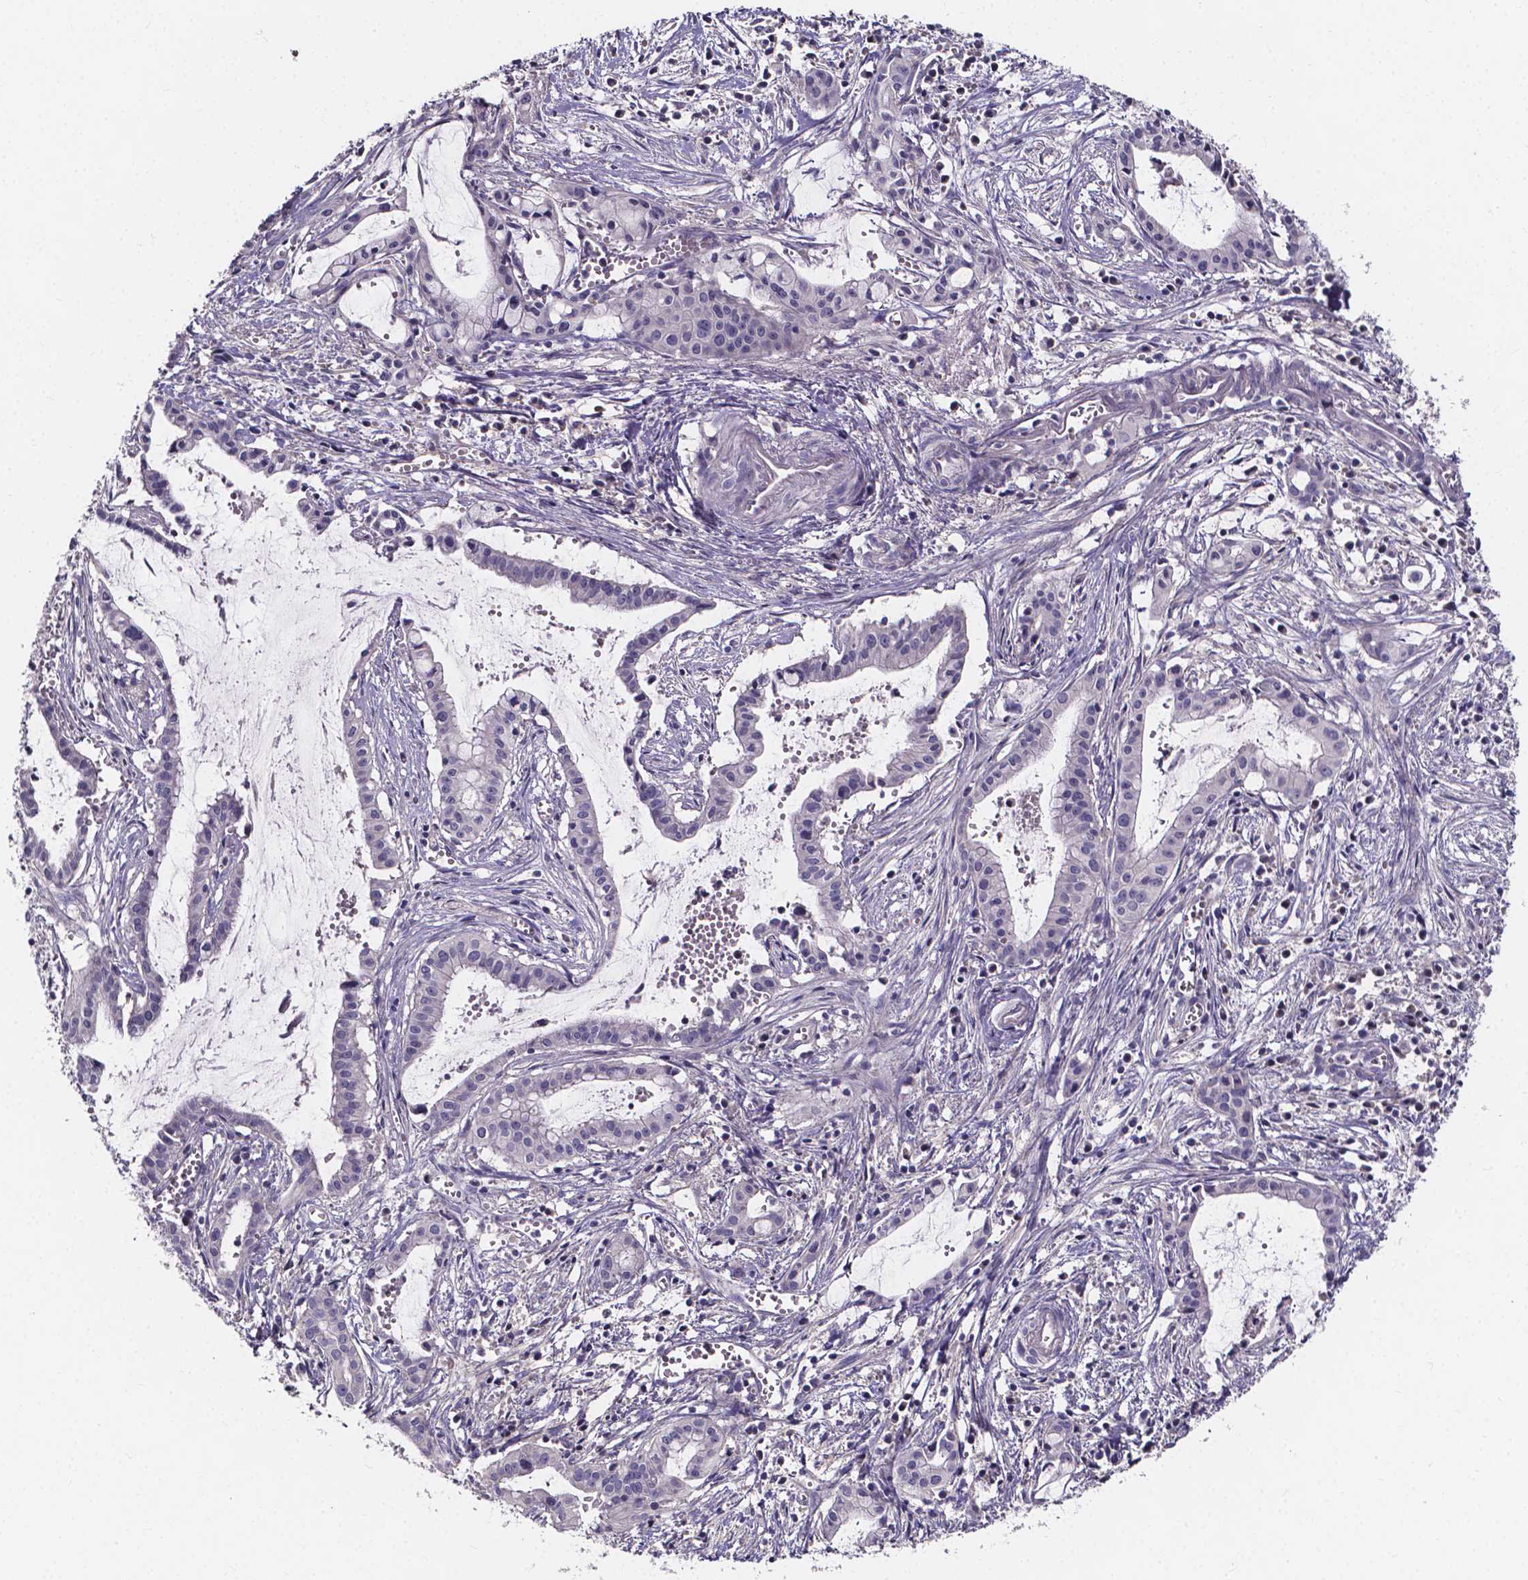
{"staining": {"intensity": "negative", "quantity": "none", "location": "none"}, "tissue": "pancreatic cancer", "cell_type": "Tumor cells", "image_type": "cancer", "snomed": [{"axis": "morphology", "description": "Adenocarcinoma, NOS"}, {"axis": "topography", "description": "Pancreas"}], "caption": "Protein analysis of pancreatic cancer displays no significant staining in tumor cells.", "gene": "SPOCD1", "patient": {"sex": "male", "age": 48}}